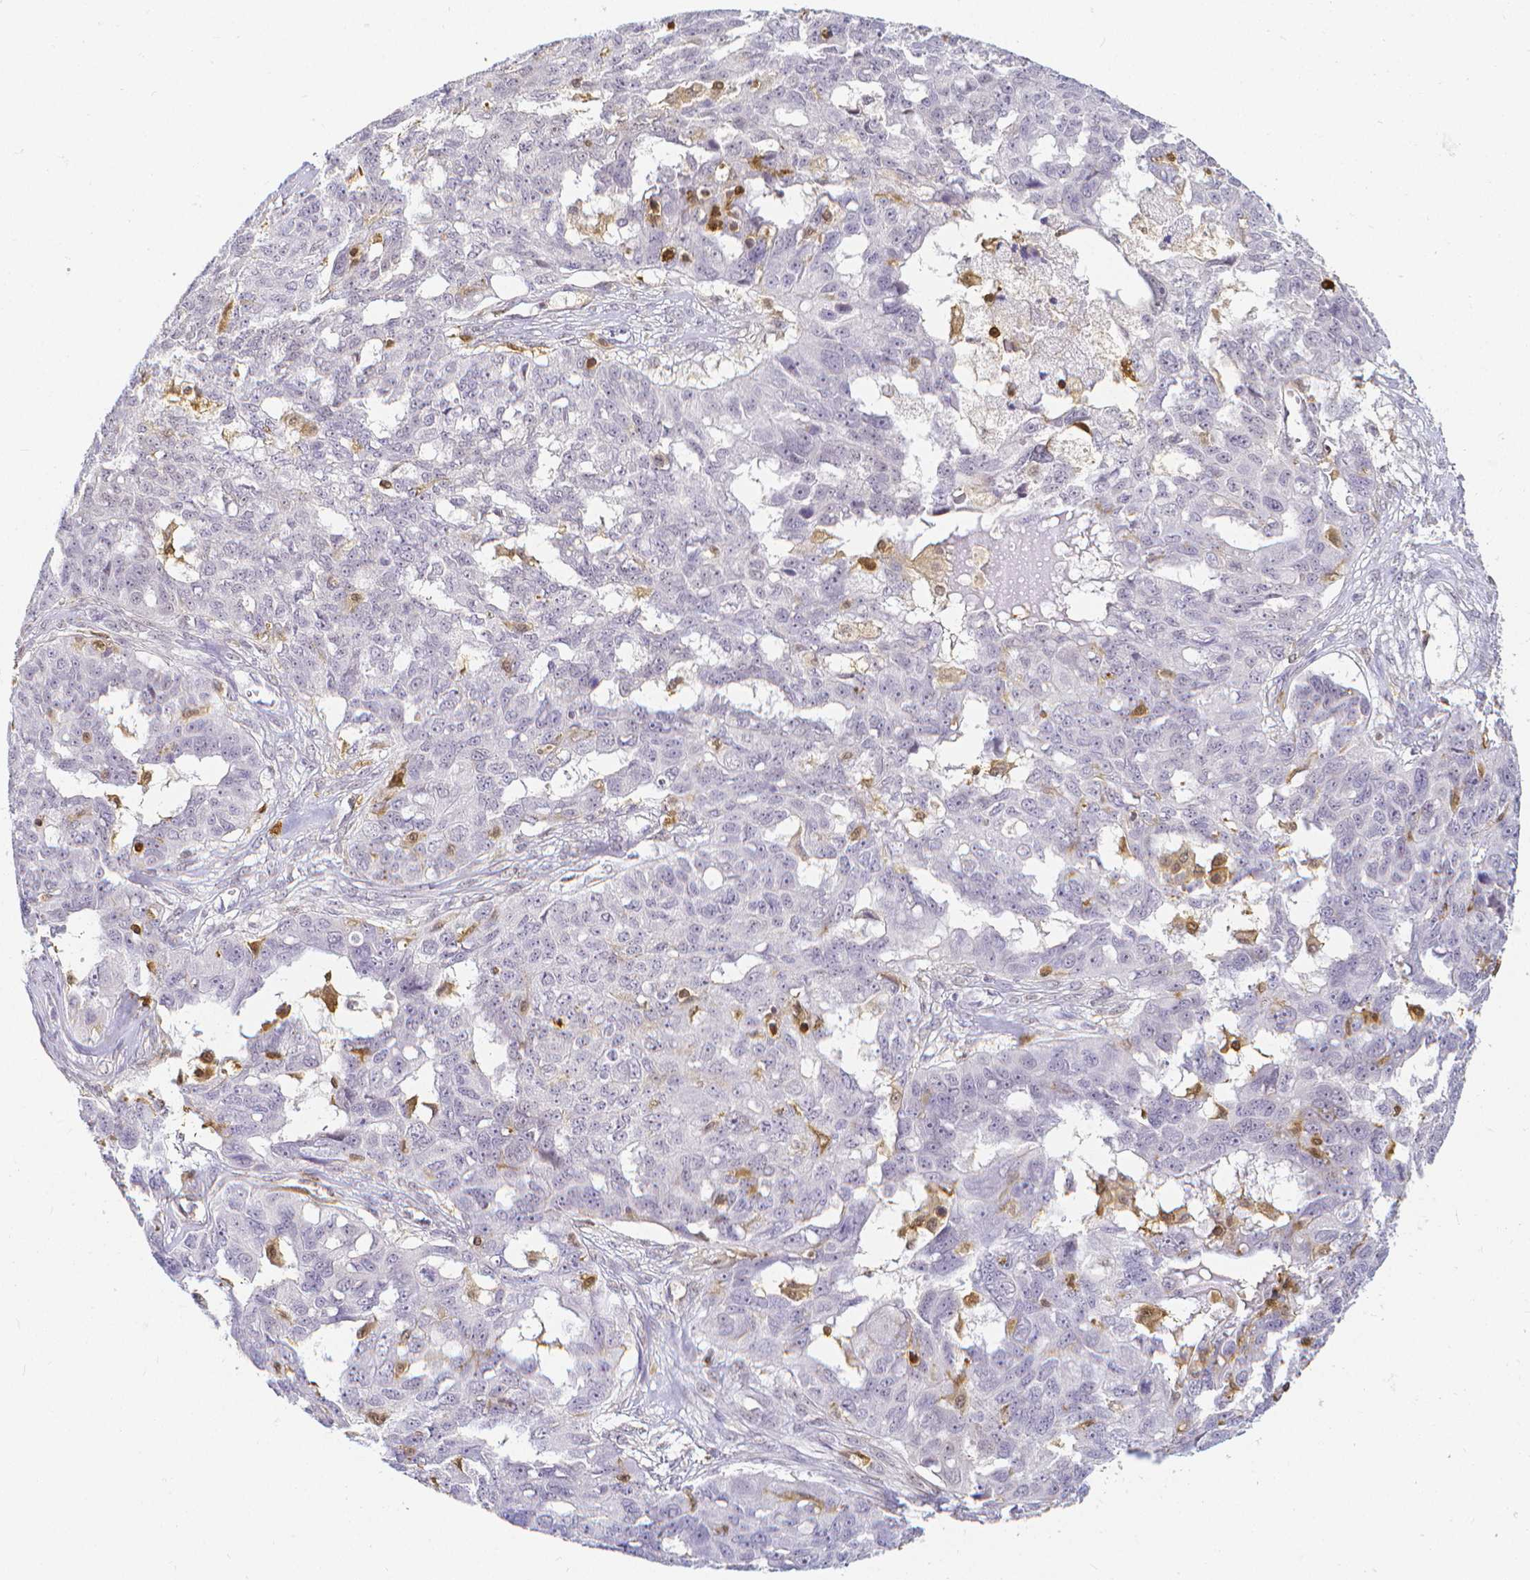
{"staining": {"intensity": "negative", "quantity": "none", "location": "none"}, "tissue": "ovarian cancer", "cell_type": "Tumor cells", "image_type": "cancer", "snomed": [{"axis": "morphology", "description": "Carcinoma, endometroid"}, {"axis": "topography", "description": "Ovary"}], "caption": "Ovarian cancer was stained to show a protein in brown. There is no significant staining in tumor cells. Nuclei are stained in blue.", "gene": "COTL1", "patient": {"sex": "female", "age": 70}}